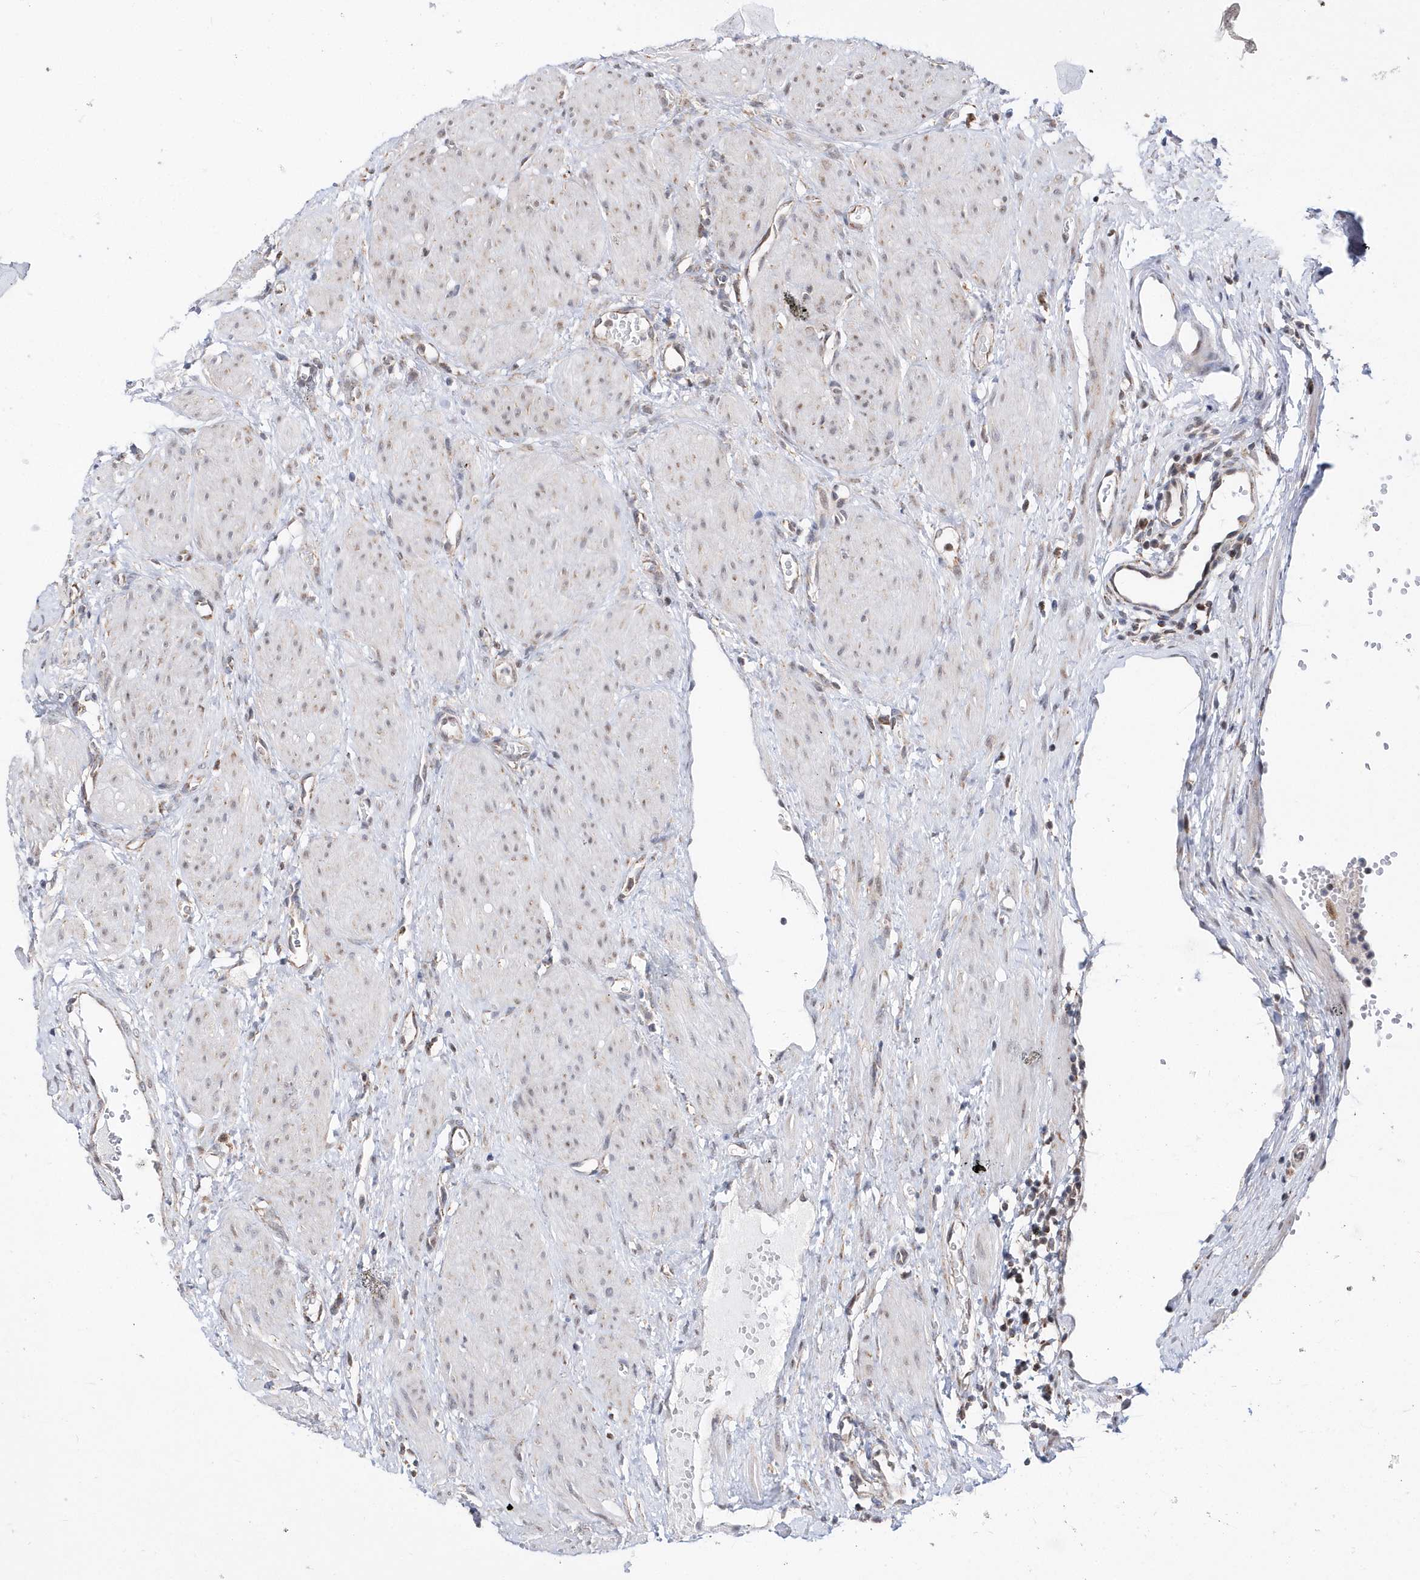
{"staining": {"intensity": "negative", "quantity": "none", "location": "none"}, "tissue": "ovary", "cell_type": "Ovarian stroma cells", "image_type": "normal", "snomed": [{"axis": "morphology", "description": "Normal tissue, NOS"}, {"axis": "morphology", "description": "Cyst, NOS"}, {"axis": "topography", "description": "Ovary"}], "caption": "This image is of unremarkable ovary stained with immunohistochemistry to label a protein in brown with the nuclei are counter-stained blue. There is no staining in ovarian stroma cells.", "gene": "SPATA5", "patient": {"sex": "female", "age": 33}}